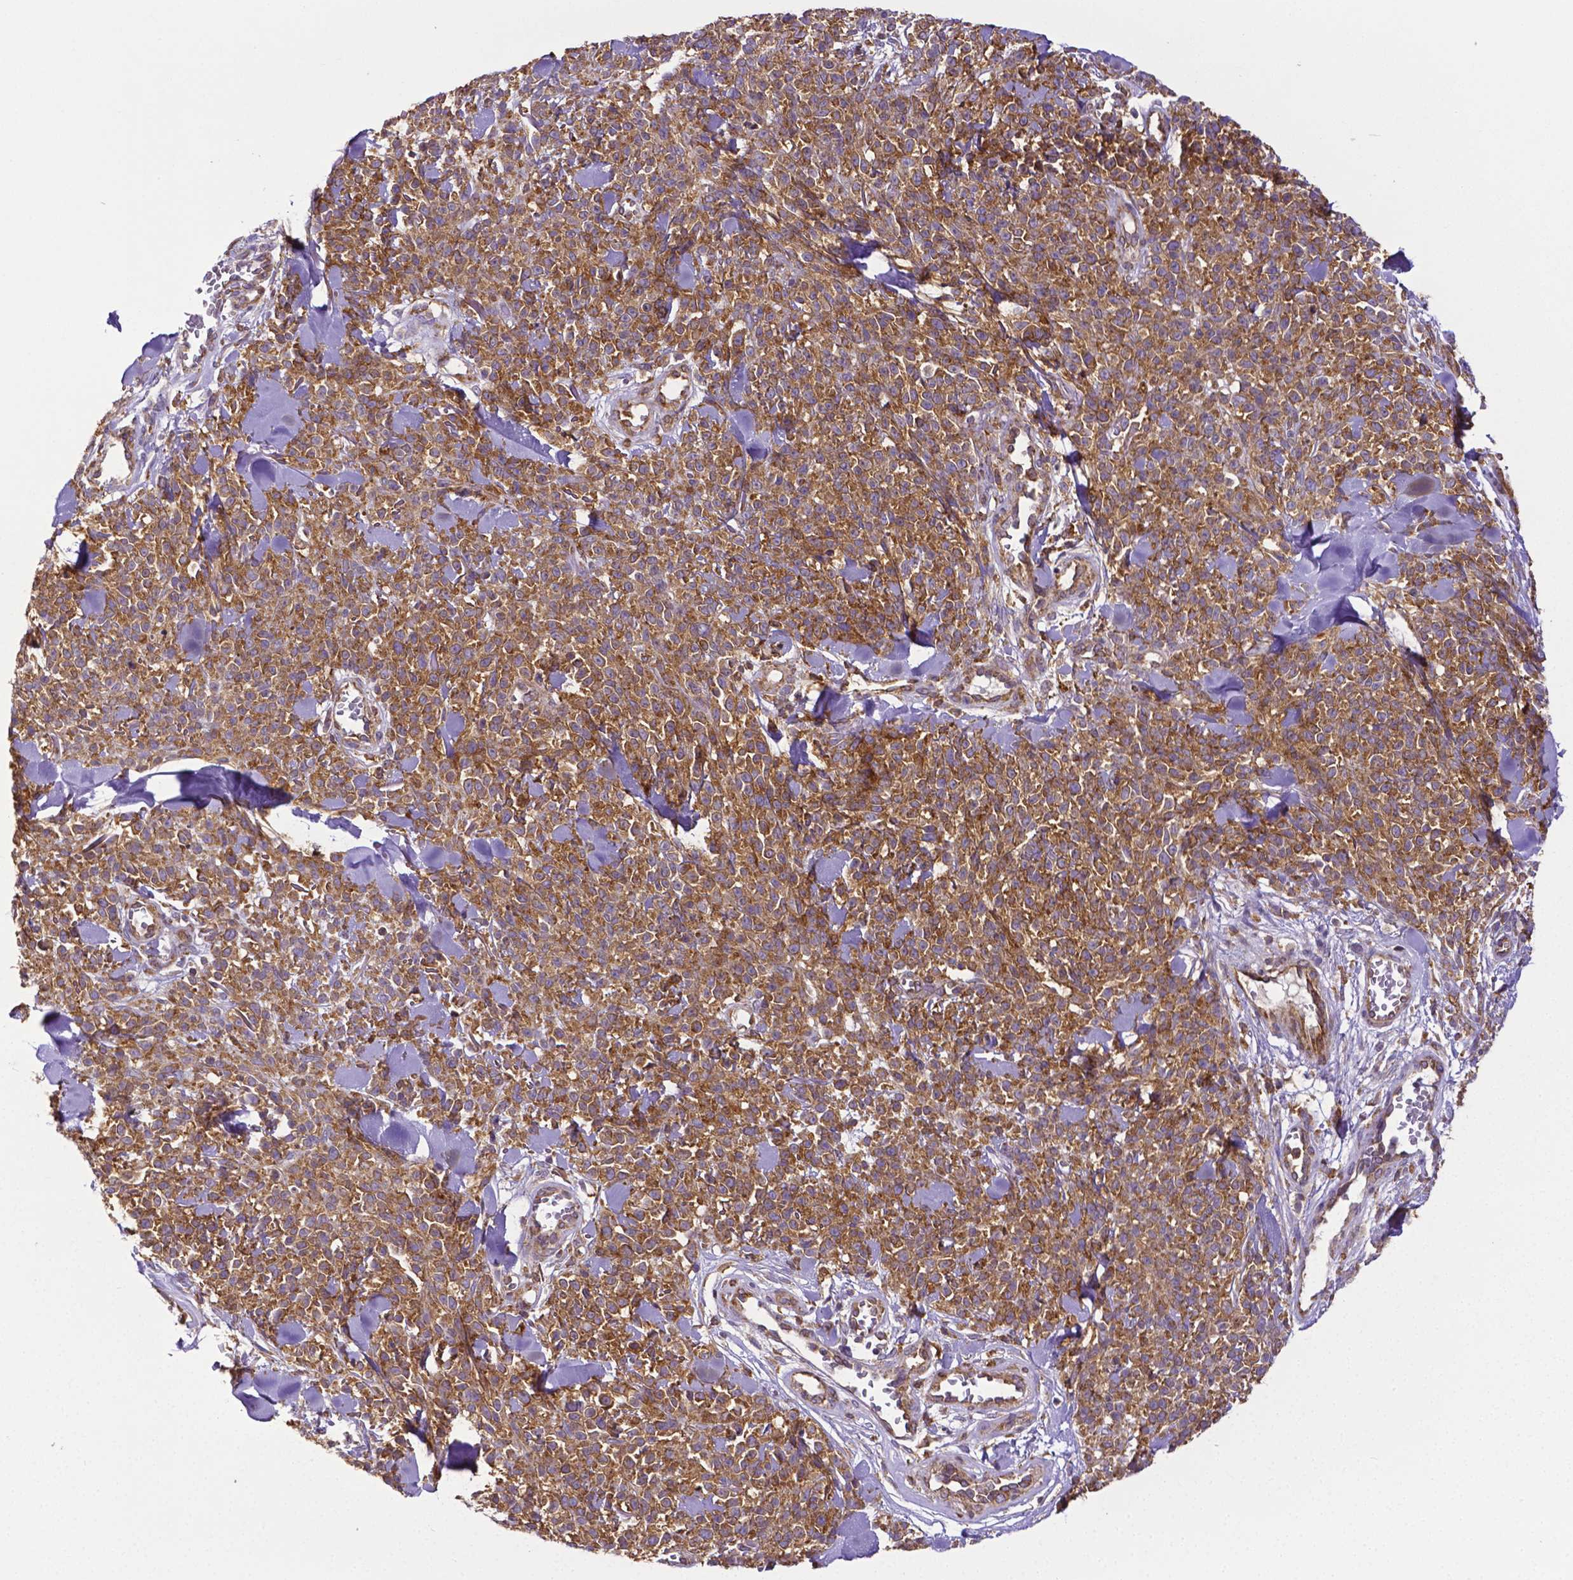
{"staining": {"intensity": "moderate", "quantity": ">75%", "location": "cytoplasmic/membranous"}, "tissue": "melanoma", "cell_type": "Tumor cells", "image_type": "cancer", "snomed": [{"axis": "morphology", "description": "Malignant melanoma, NOS"}, {"axis": "topography", "description": "Skin"}, {"axis": "topography", "description": "Skin of trunk"}], "caption": "This photomicrograph reveals malignant melanoma stained with IHC to label a protein in brown. The cytoplasmic/membranous of tumor cells show moderate positivity for the protein. Nuclei are counter-stained blue.", "gene": "DICER1", "patient": {"sex": "male", "age": 74}}